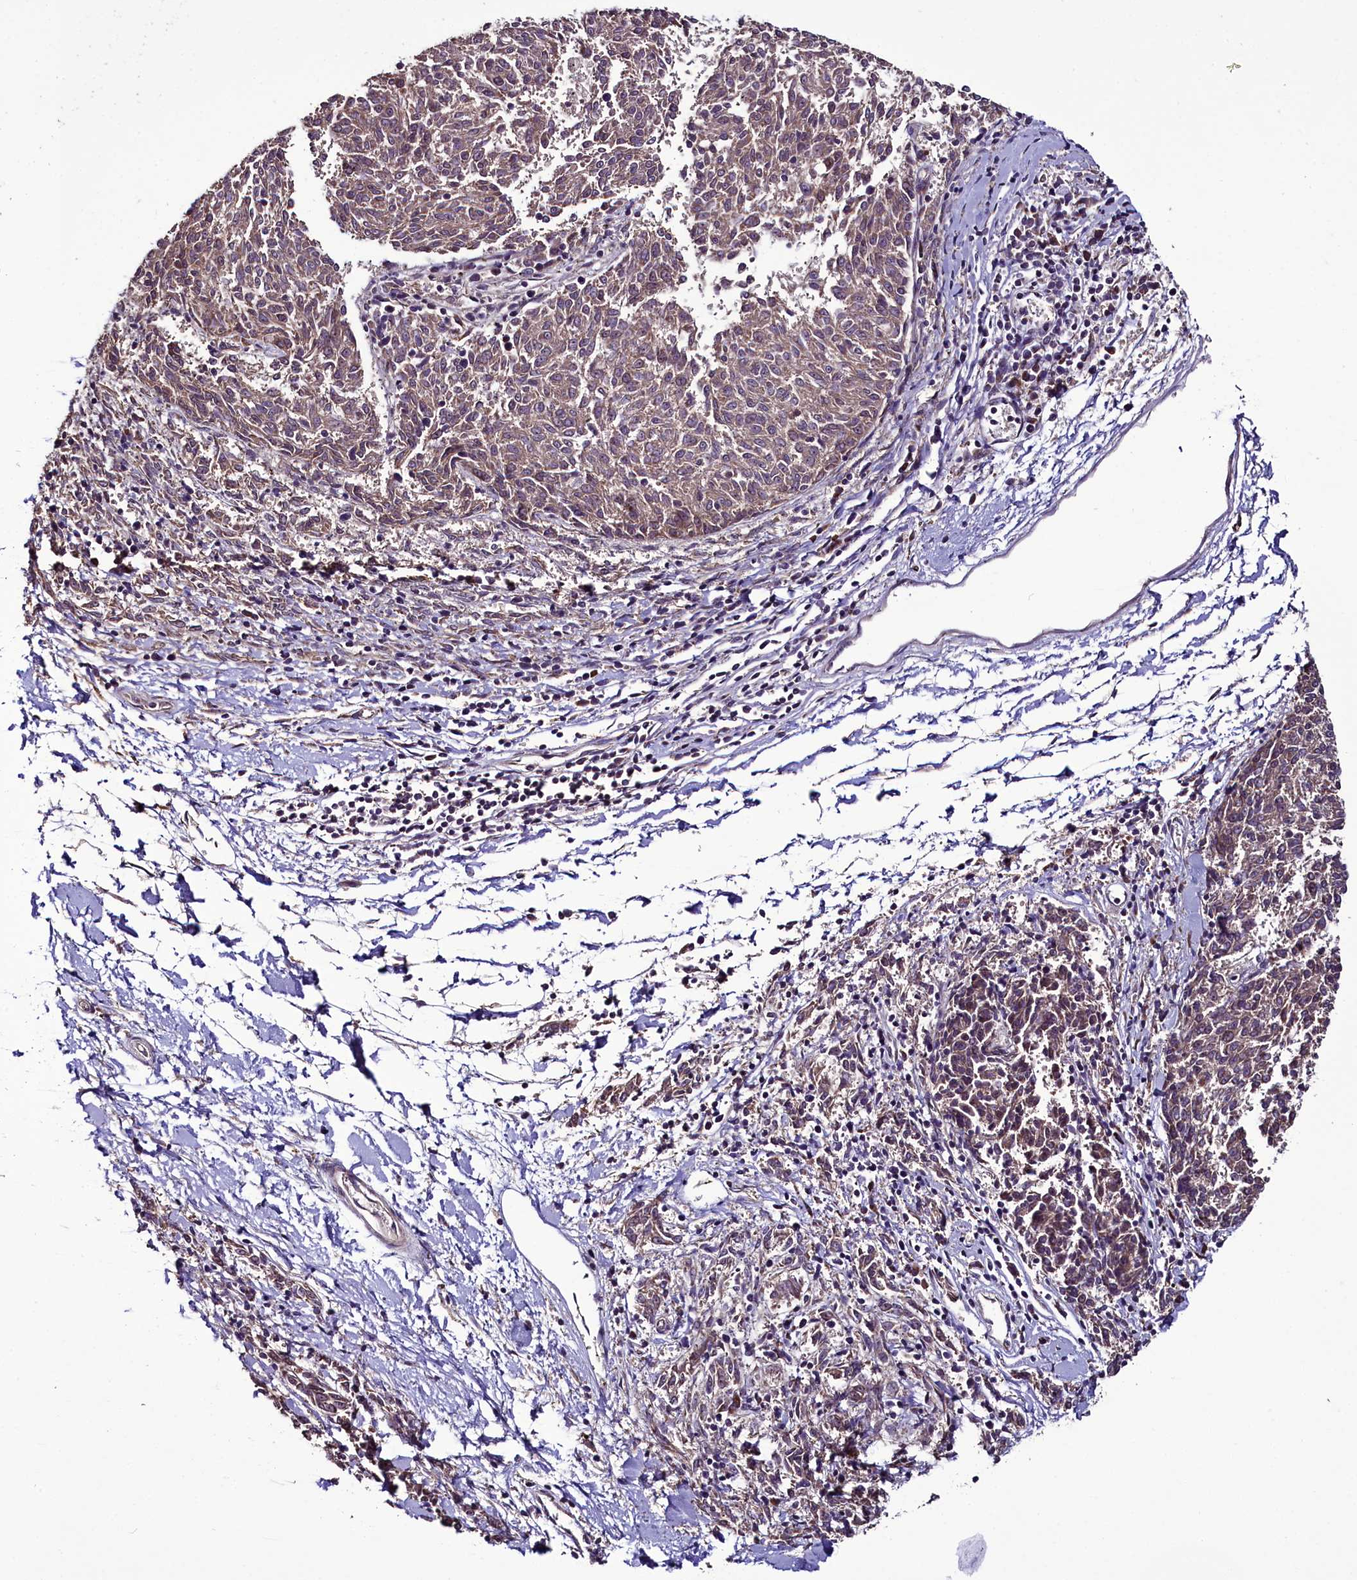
{"staining": {"intensity": "weak", "quantity": "25%-75%", "location": "nuclear"}, "tissue": "melanoma", "cell_type": "Tumor cells", "image_type": "cancer", "snomed": [{"axis": "morphology", "description": "Malignant melanoma, NOS"}, {"axis": "topography", "description": "Skin"}], "caption": "Malignant melanoma stained with a protein marker demonstrates weak staining in tumor cells.", "gene": "RPUSD2", "patient": {"sex": "female", "age": 72}}